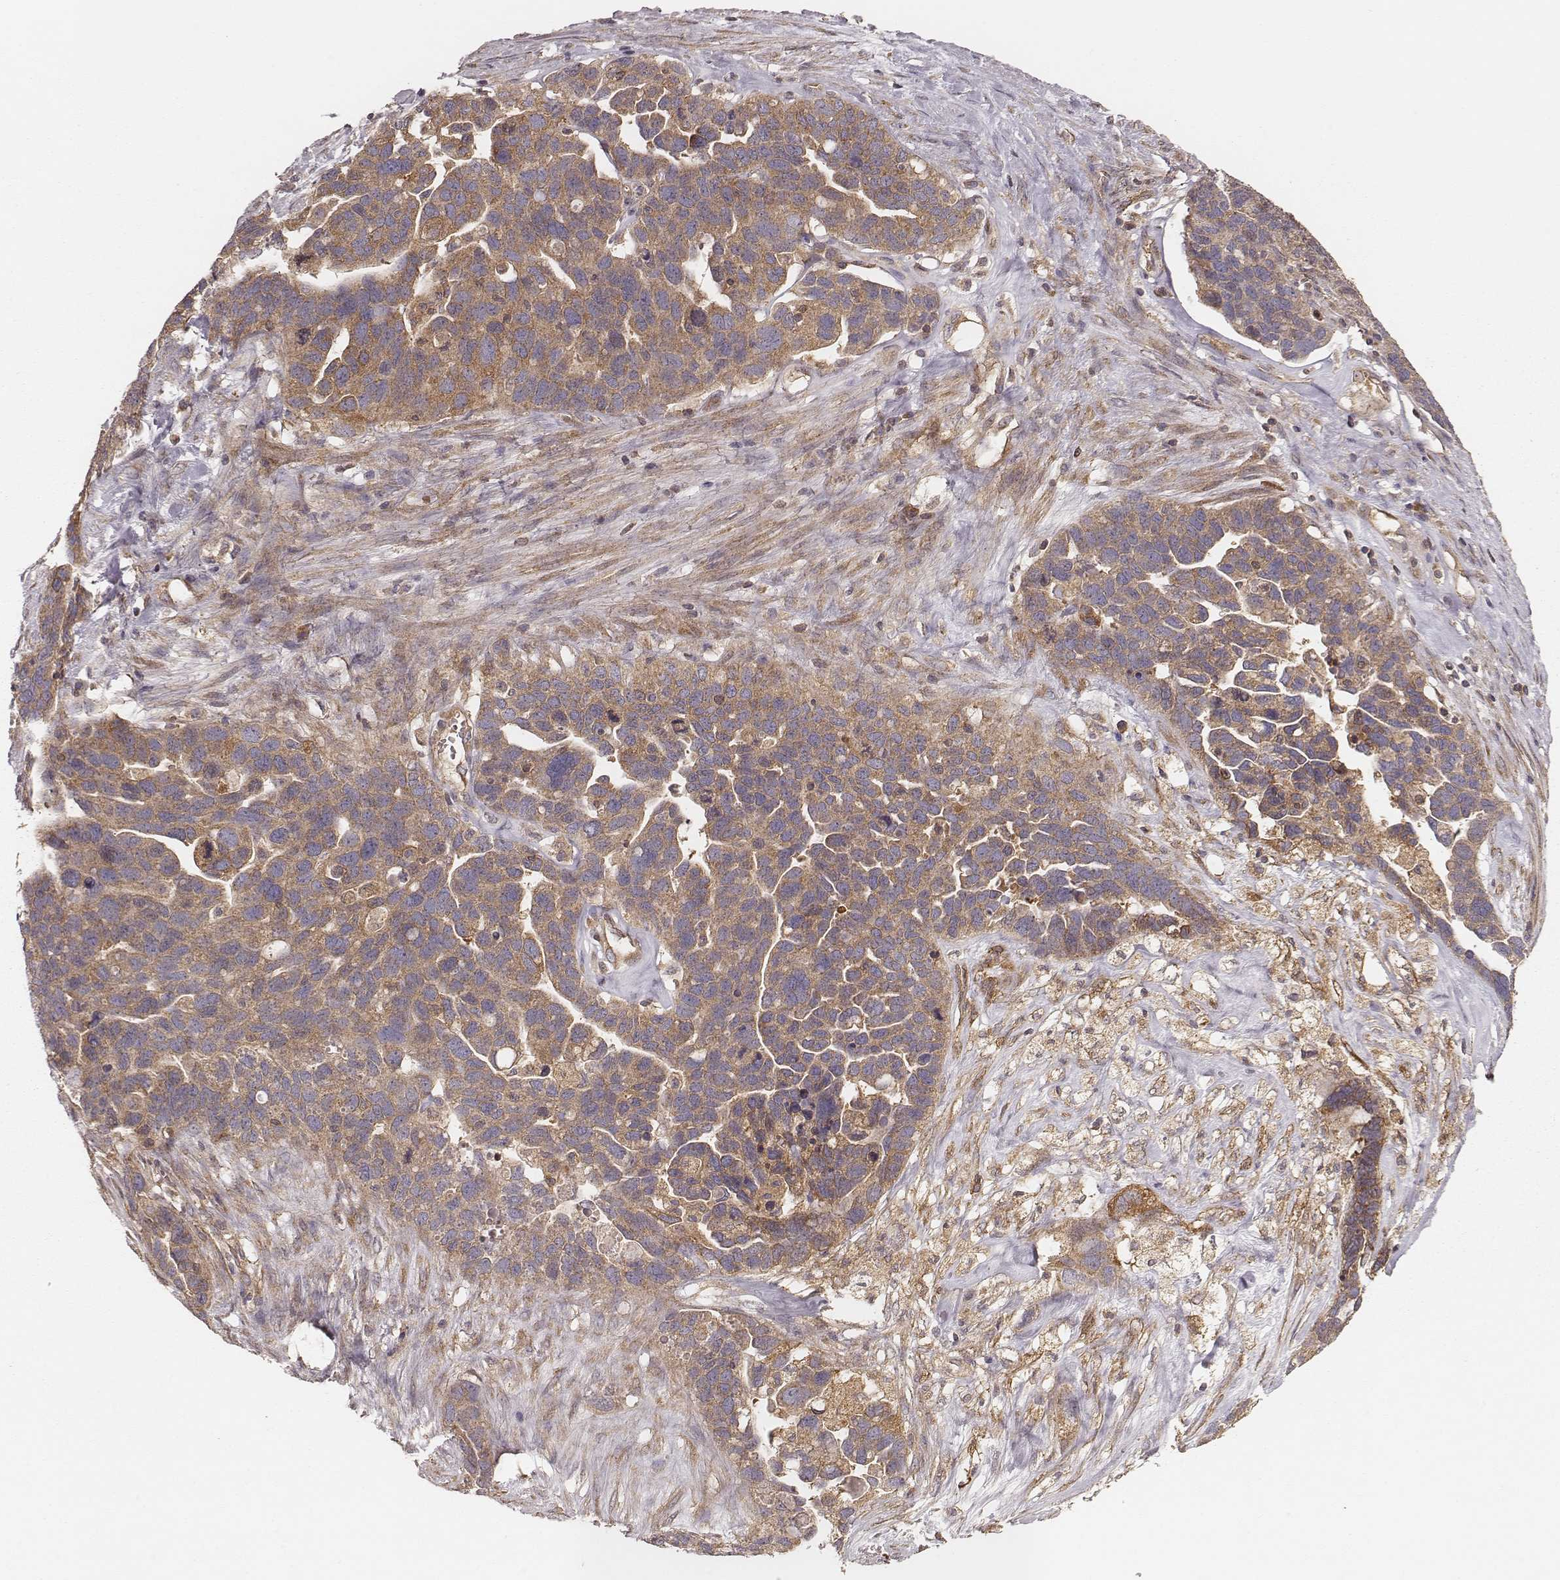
{"staining": {"intensity": "moderate", "quantity": ">75%", "location": "cytoplasmic/membranous"}, "tissue": "ovarian cancer", "cell_type": "Tumor cells", "image_type": "cancer", "snomed": [{"axis": "morphology", "description": "Cystadenocarcinoma, serous, NOS"}, {"axis": "topography", "description": "Ovary"}], "caption": "Protein positivity by immunohistochemistry (IHC) demonstrates moderate cytoplasmic/membranous expression in about >75% of tumor cells in ovarian cancer (serous cystadenocarcinoma).", "gene": "CARS1", "patient": {"sex": "female", "age": 54}}